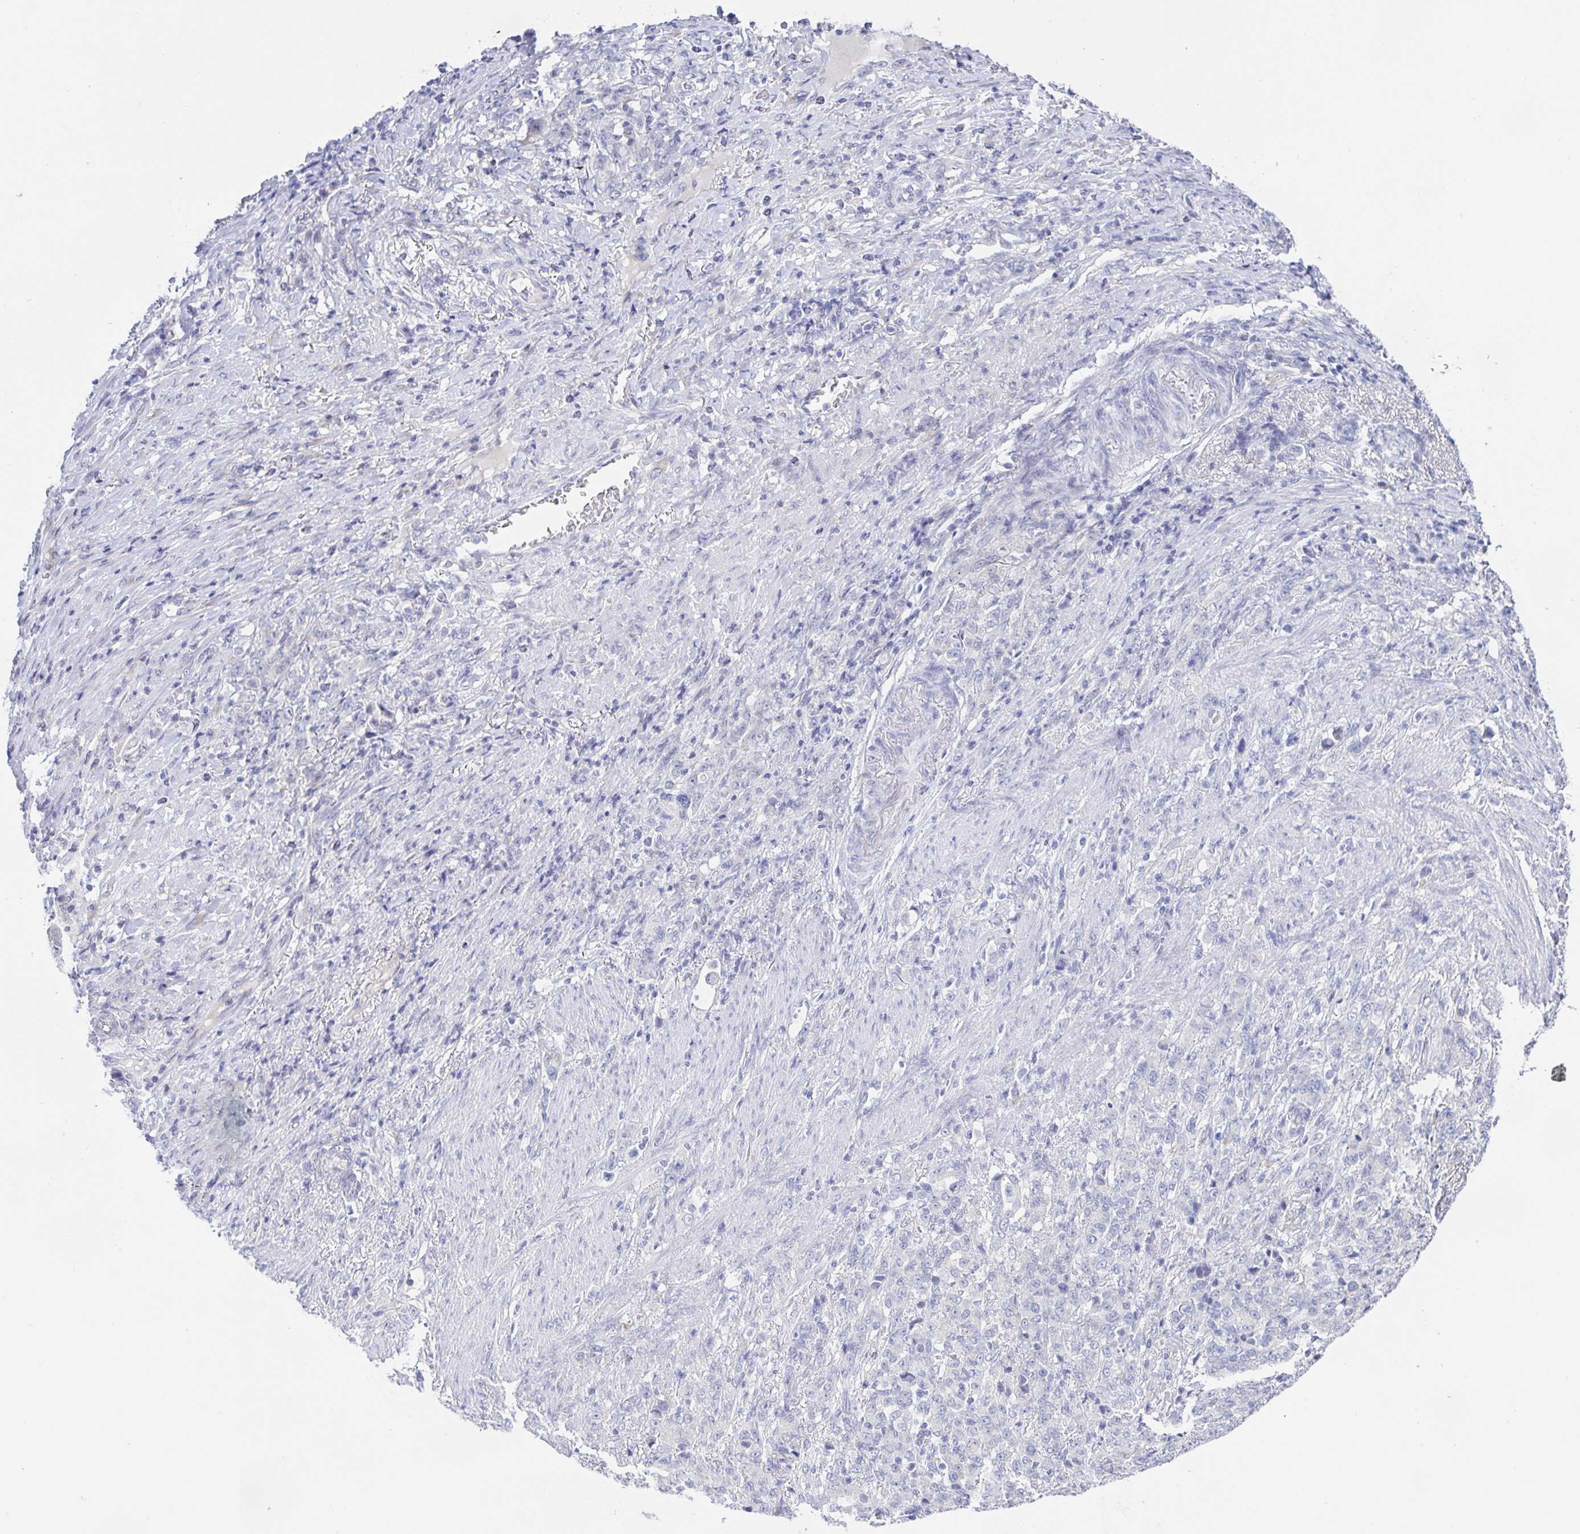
{"staining": {"intensity": "negative", "quantity": "none", "location": "none"}, "tissue": "stomach cancer", "cell_type": "Tumor cells", "image_type": "cancer", "snomed": [{"axis": "morphology", "description": "Adenocarcinoma, NOS"}, {"axis": "topography", "description": "Stomach"}], "caption": "Protein analysis of stomach adenocarcinoma shows no significant expression in tumor cells. (DAB (3,3'-diaminobenzidine) IHC with hematoxylin counter stain).", "gene": "SIAH3", "patient": {"sex": "female", "age": 79}}